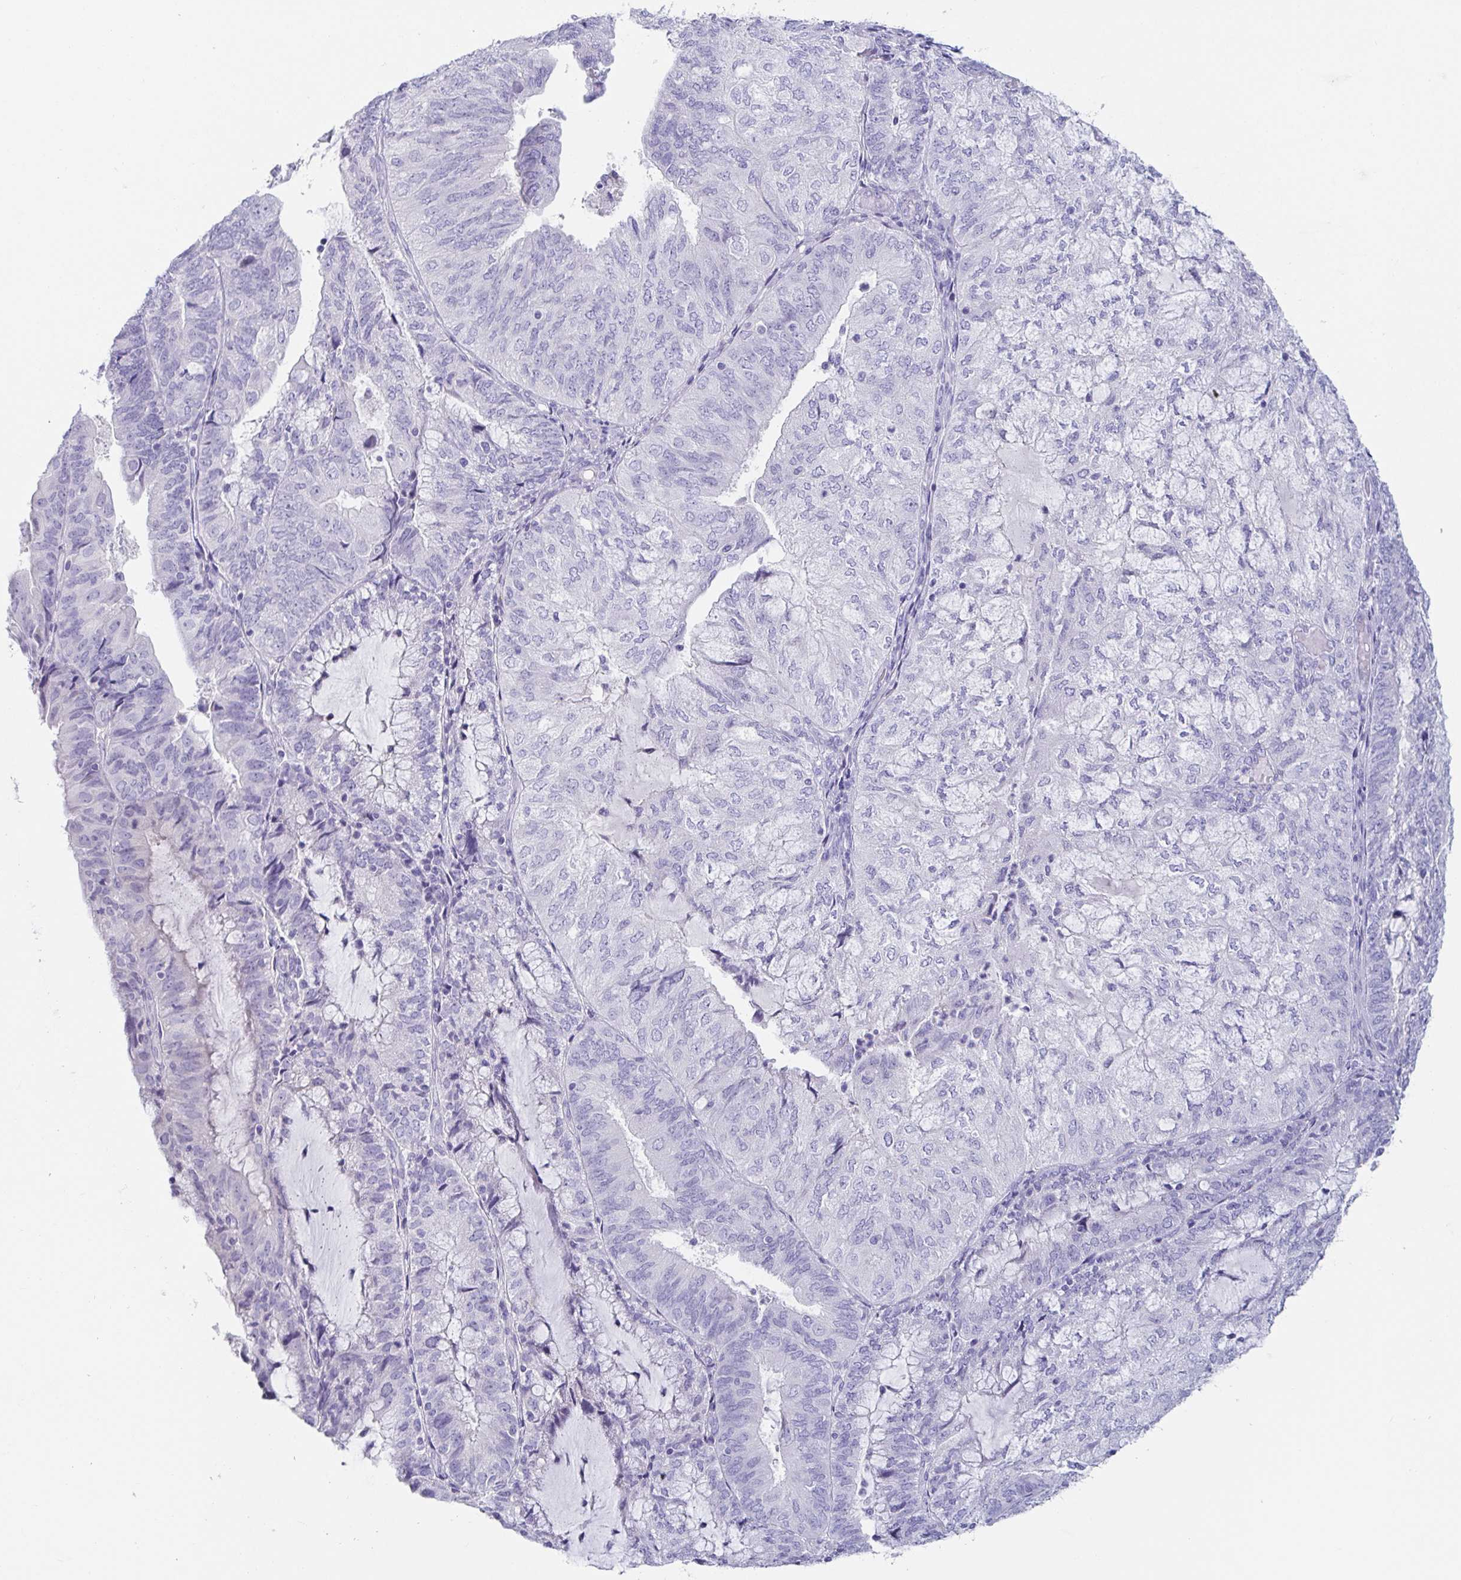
{"staining": {"intensity": "negative", "quantity": "none", "location": "none"}, "tissue": "endometrial cancer", "cell_type": "Tumor cells", "image_type": "cancer", "snomed": [{"axis": "morphology", "description": "Adenocarcinoma, NOS"}, {"axis": "topography", "description": "Endometrium"}], "caption": "IHC photomicrograph of human endometrial cancer stained for a protein (brown), which demonstrates no positivity in tumor cells. Nuclei are stained in blue.", "gene": "PLA2G1B", "patient": {"sex": "female", "age": 81}}